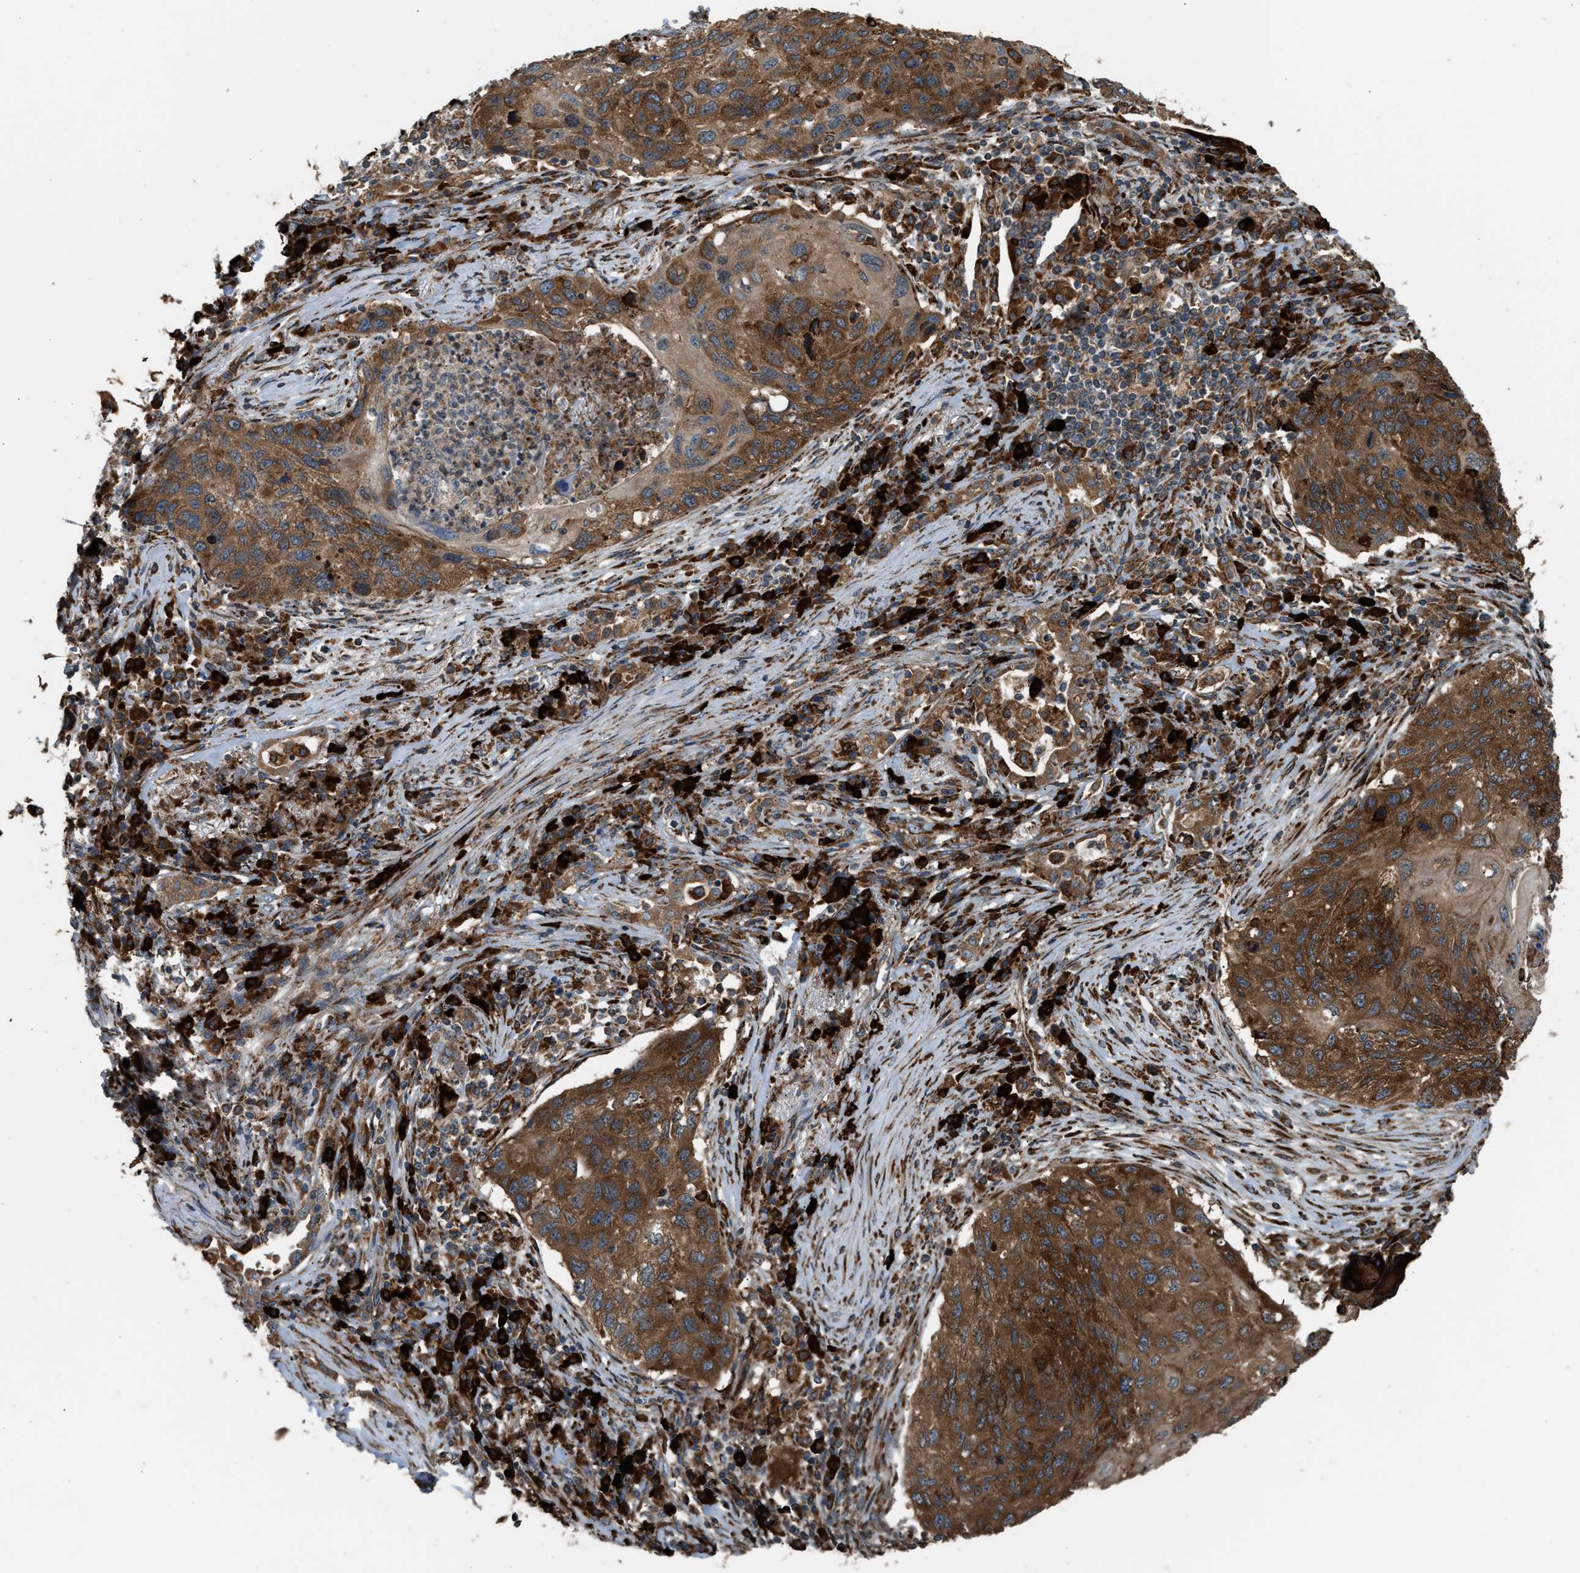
{"staining": {"intensity": "moderate", "quantity": ">75%", "location": "cytoplasmic/membranous"}, "tissue": "lung cancer", "cell_type": "Tumor cells", "image_type": "cancer", "snomed": [{"axis": "morphology", "description": "Squamous cell carcinoma, NOS"}, {"axis": "topography", "description": "Lung"}], "caption": "Protein positivity by IHC exhibits moderate cytoplasmic/membranous staining in approximately >75% of tumor cells in lung squamous cell carcinoma.", "gene": "BAIAP2L1", "patient": {"sex": "female", "age": 63}}